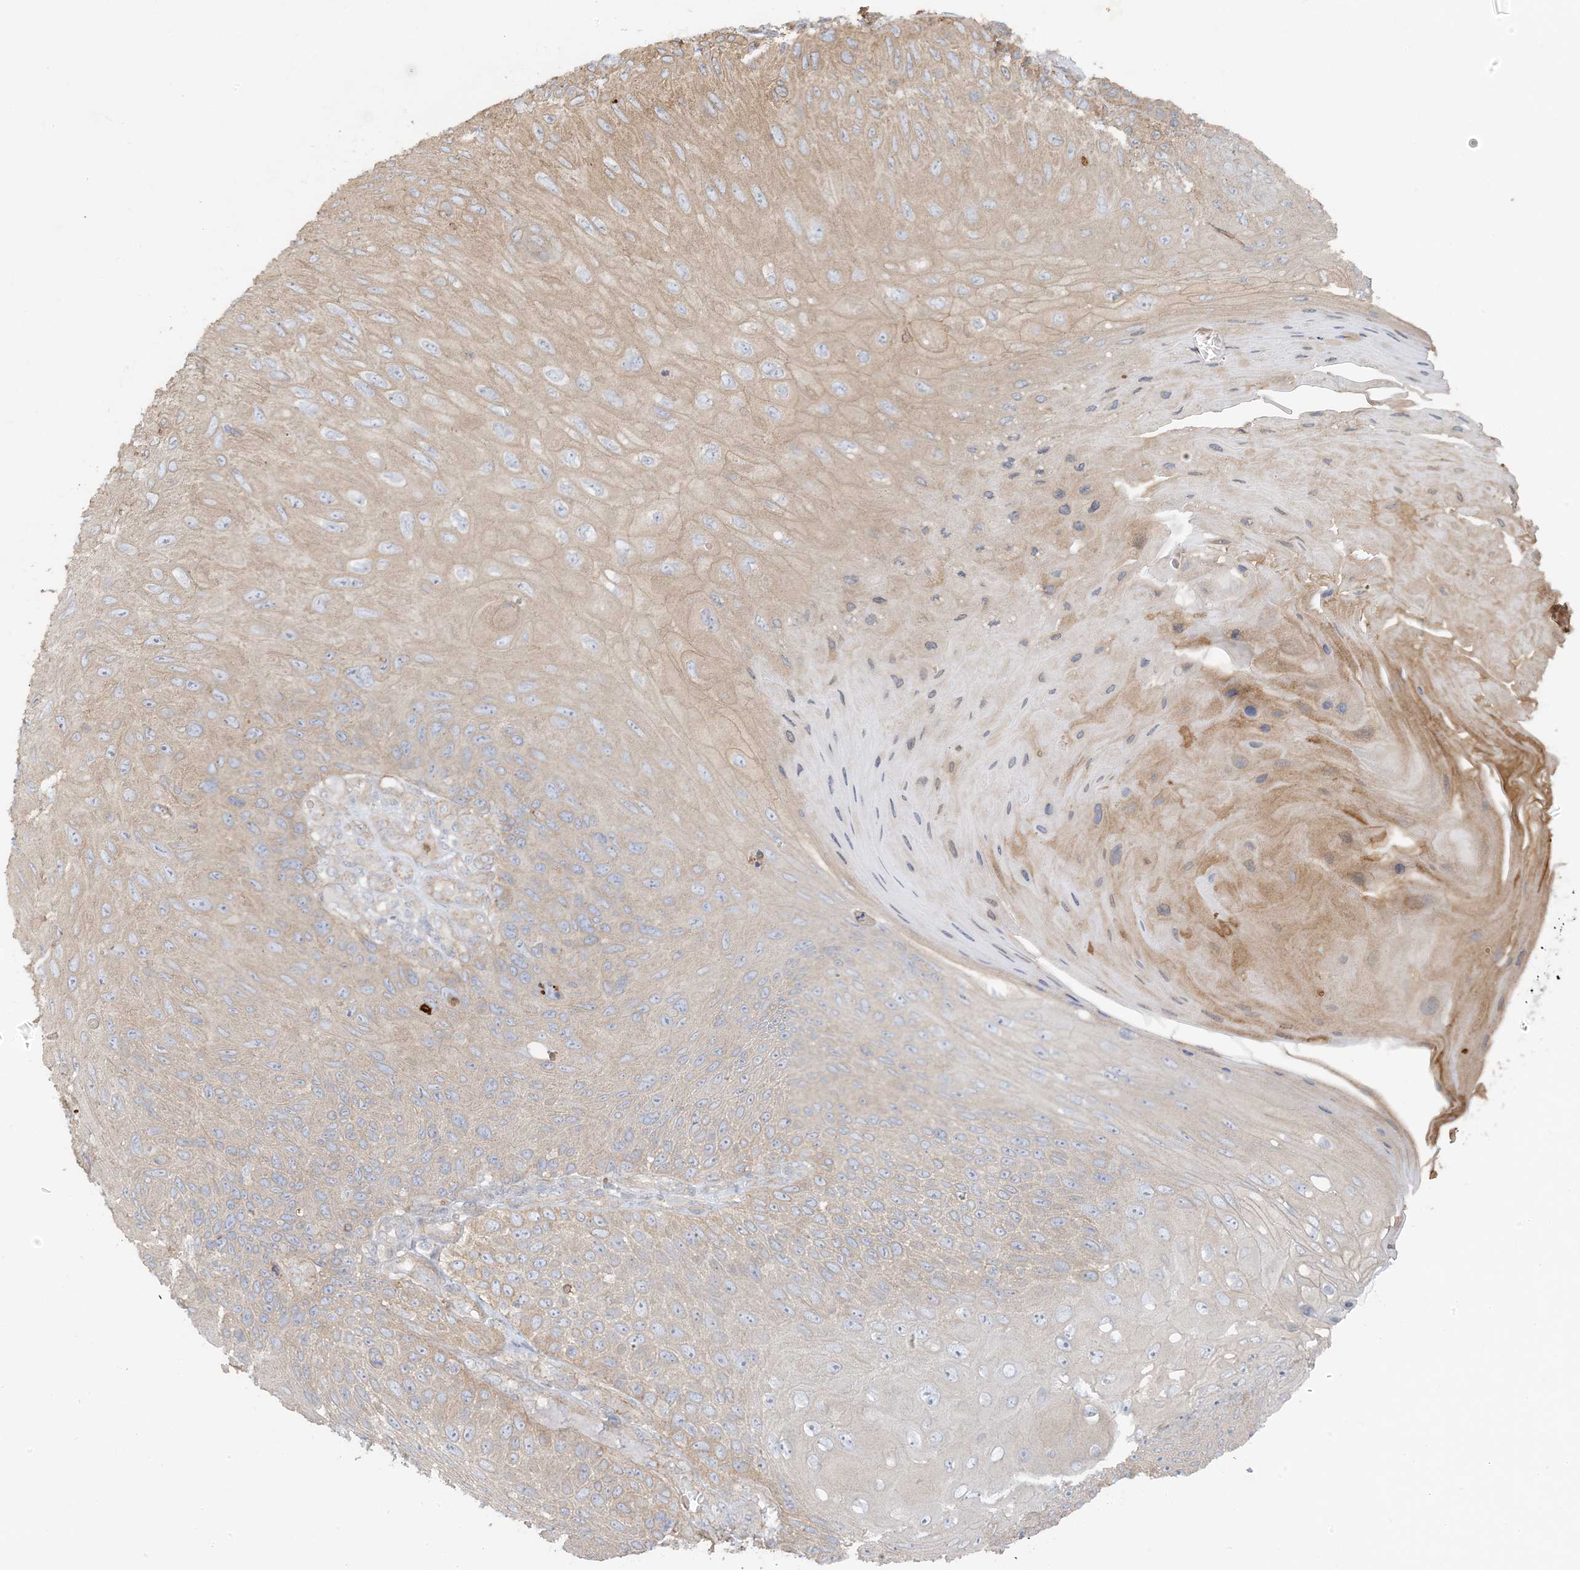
{"staining": {"intensity": "weak", "quantity": "<25%", "location": "cytoplasmic/membranous"}, "tissue": "skin cancer", "cell_type": "Tumor cells", "image_type": "cancer", "snomed": [{"axis": "morphology", "description": "Squamous cell carcinoma, NOS"}, {"axis": "topography", "description": "Skin"}], "caption": "The IHC image has no significant positivity in tumor cells of squamous cell carcinoma (skin) tissue.", "gene": "ICMT", "patient": {"sex": "female", "age": 88}}